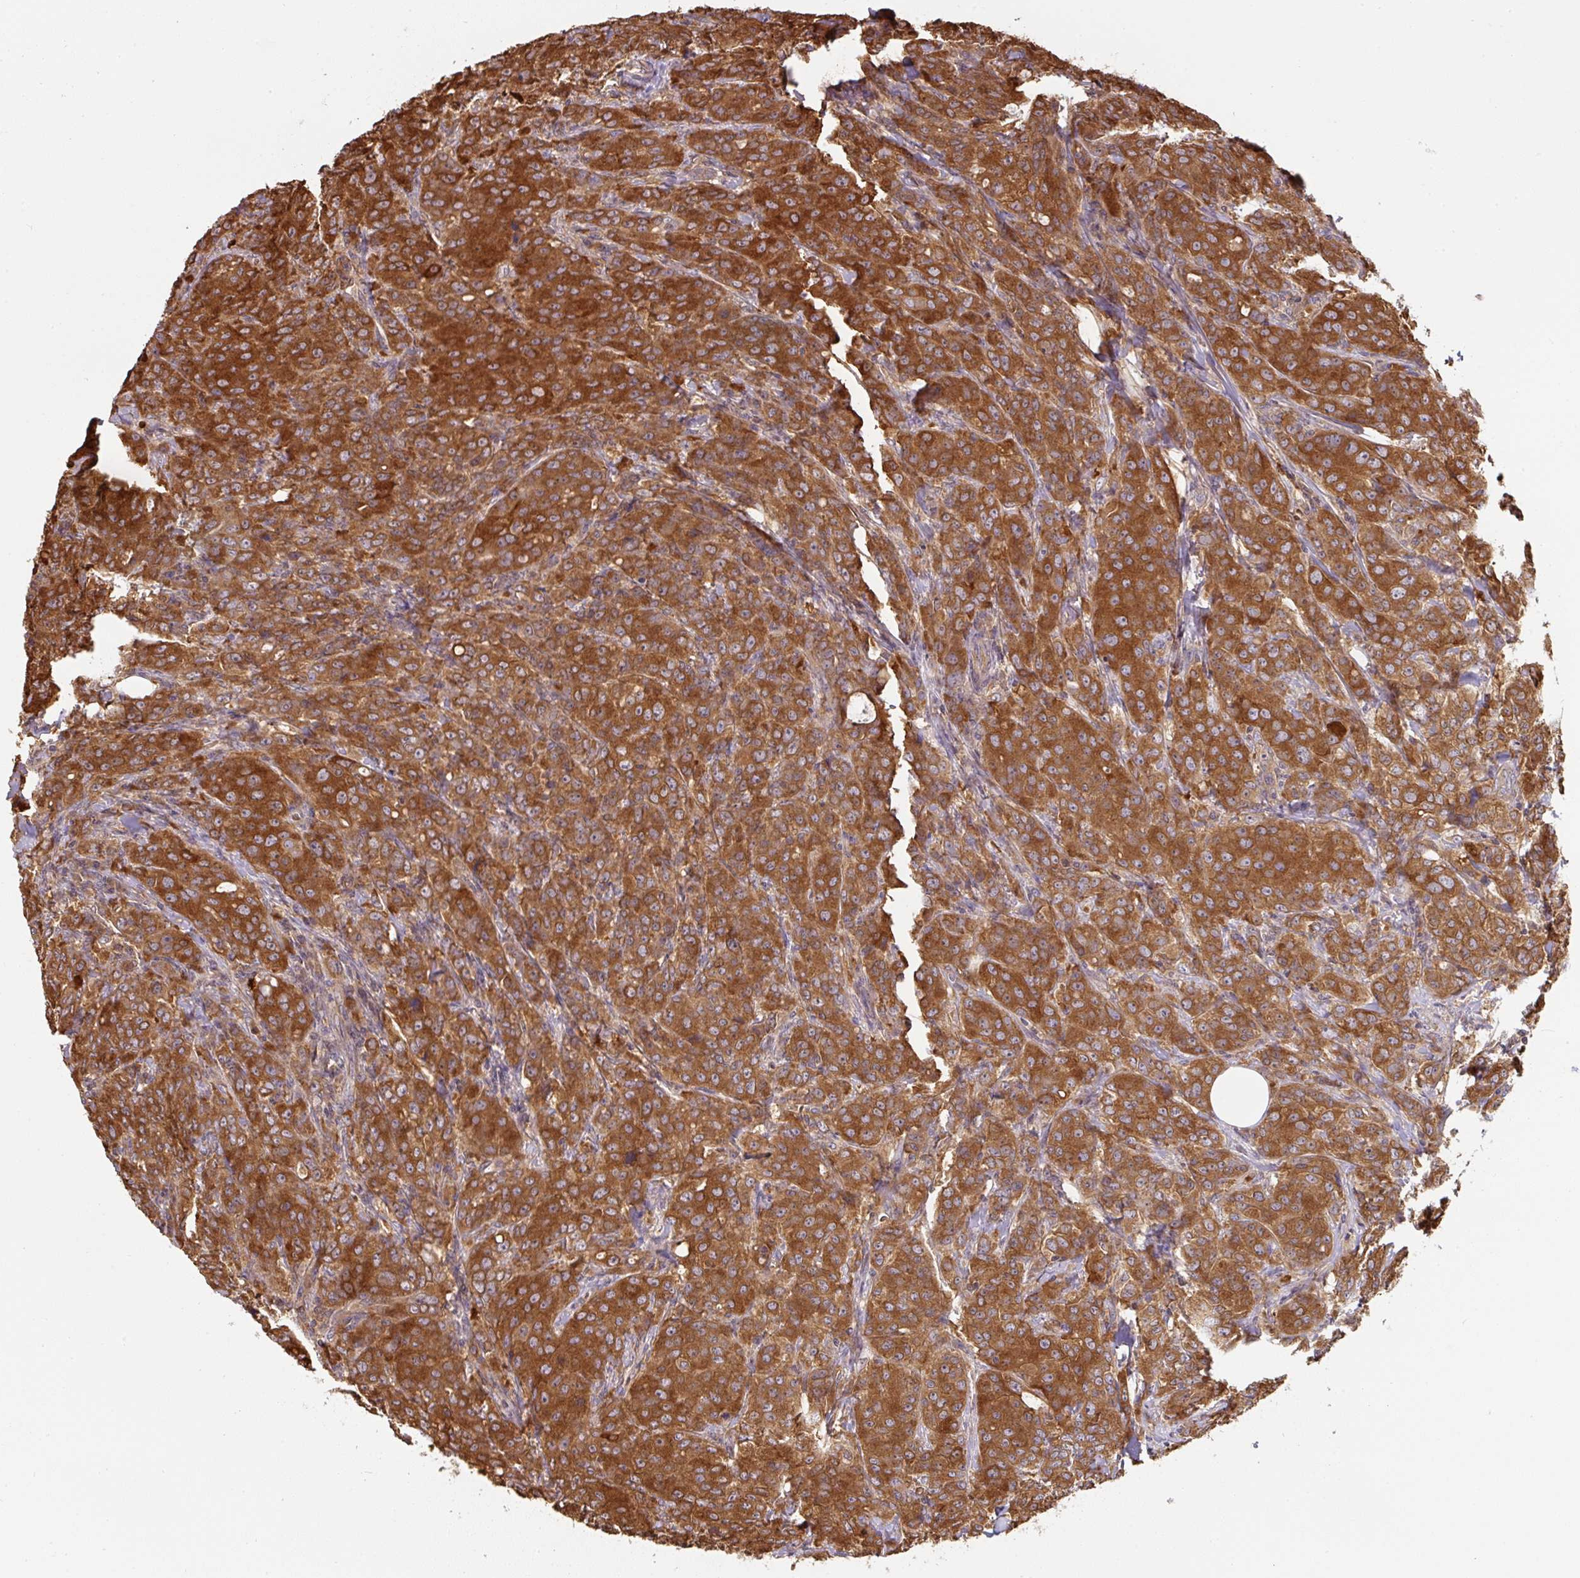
{"staining": {"intensity": "strong", "quantity": ">75%", "location": "cytoplasmic/membranous"}, "tissue": "breast cancer", "cell_type": "Tumor cells", "image_type": "cancer", "snomed": [{"axis": "morphology", "description": "Duct carcinoma"}, {"axis": "topography", "description": "Breast"}], "caption": "There is high levels of strong cytoplasmic/membranous positivity in tumor cells of breast cancer, as demonstrated by immunohistochemical staining (brown color).", "gene": "ST13", "patient": {"sex": "female", "age": 43}}